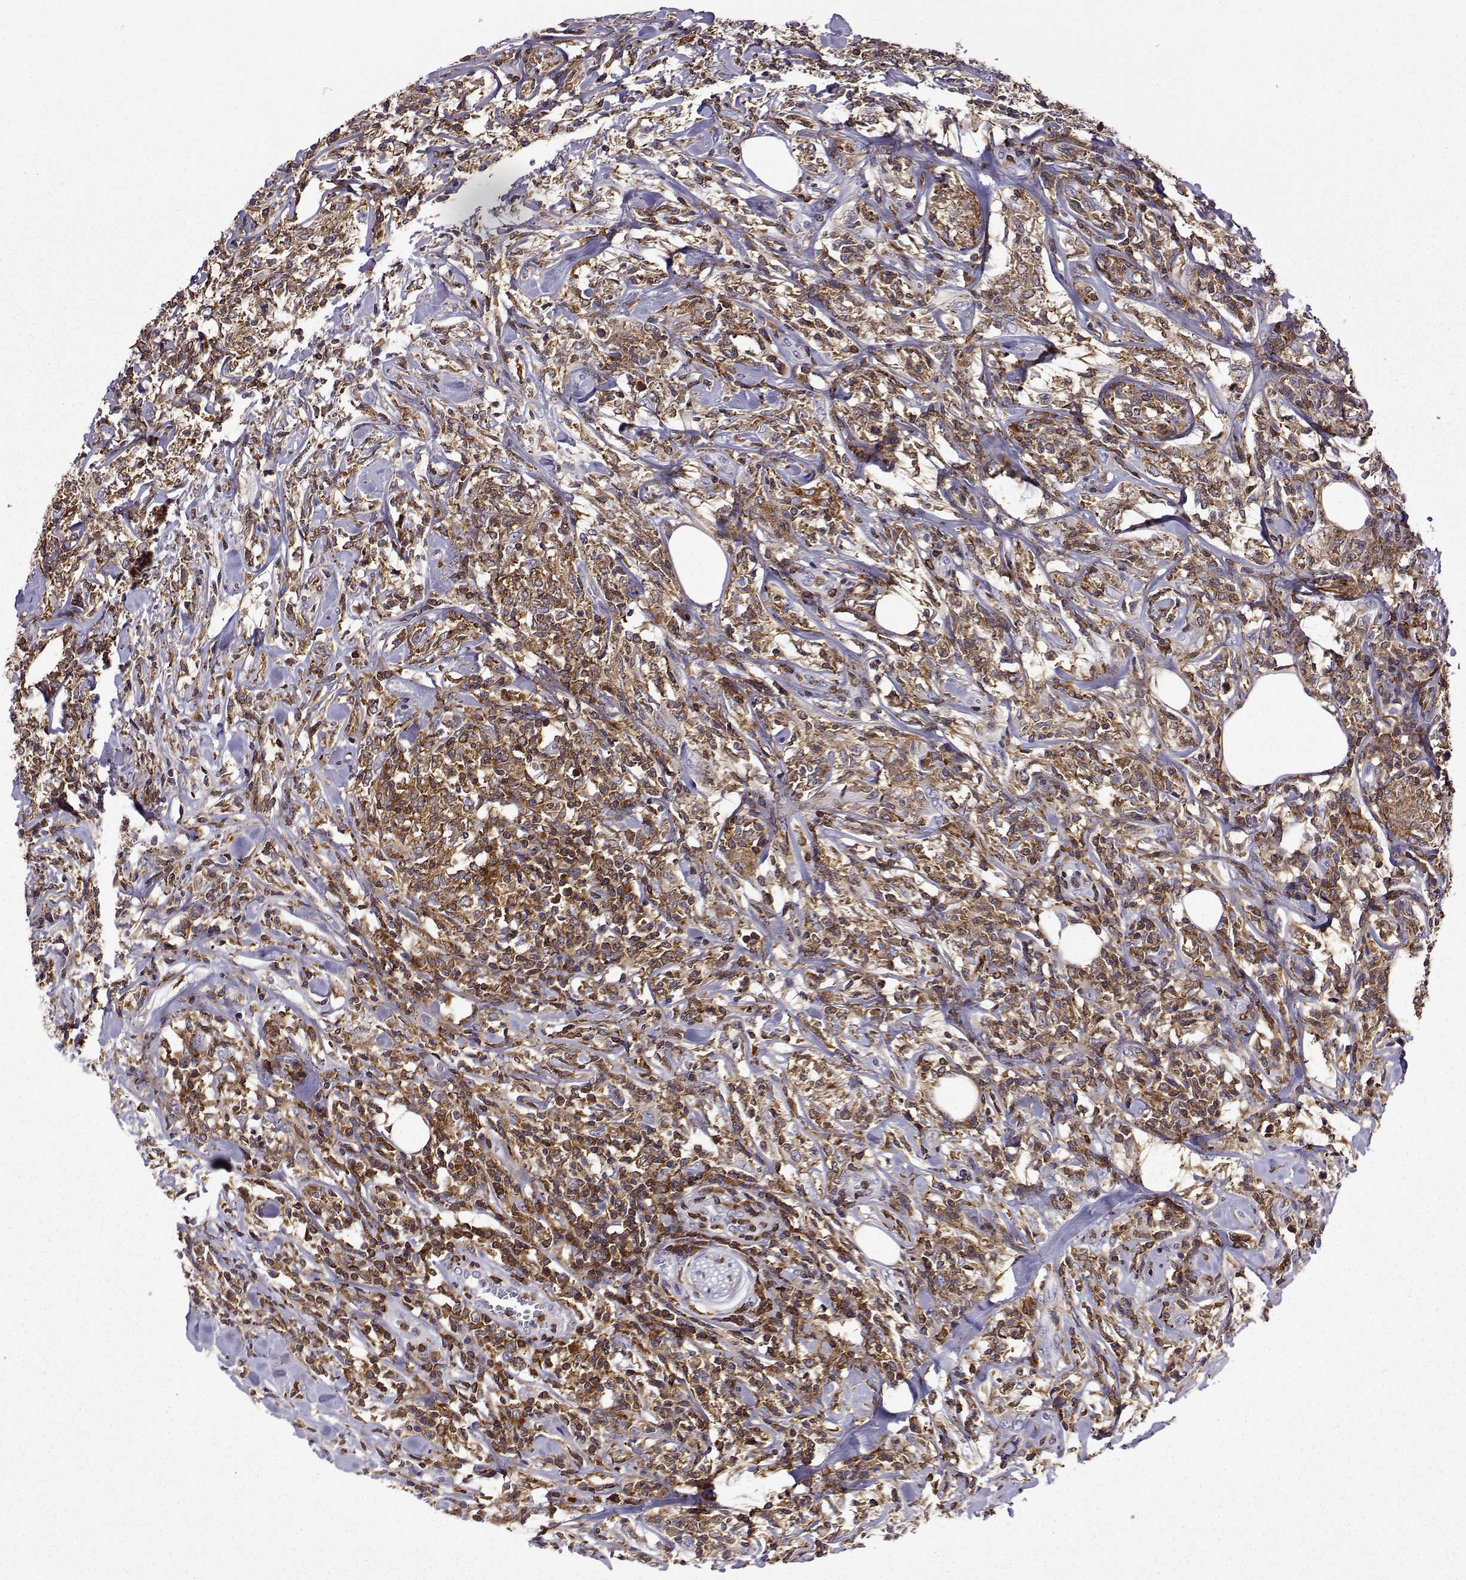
{"staining": {"intensity": "strong", "quantity": ">75%", "location": "cytoplasmic/membranous"}, "tissue": "lymphoma", "cell_type": "Tumor cells", "image_type": "cancer", "snomed": [{"axis": "morphology", "description": "Malignant lymphoma, non-Hodgkin's type, High grade"}, {"axis": "topography", "description": "Lymph node"}], "caption": "There is high levels of strong cytoplasmic/membranous expression in tumor cells of lymphoma, as demonstrated by immunohistochemical staining (brown color).", "gene": "DOCK10", "patient": {"sex": "female", "age": 84}}